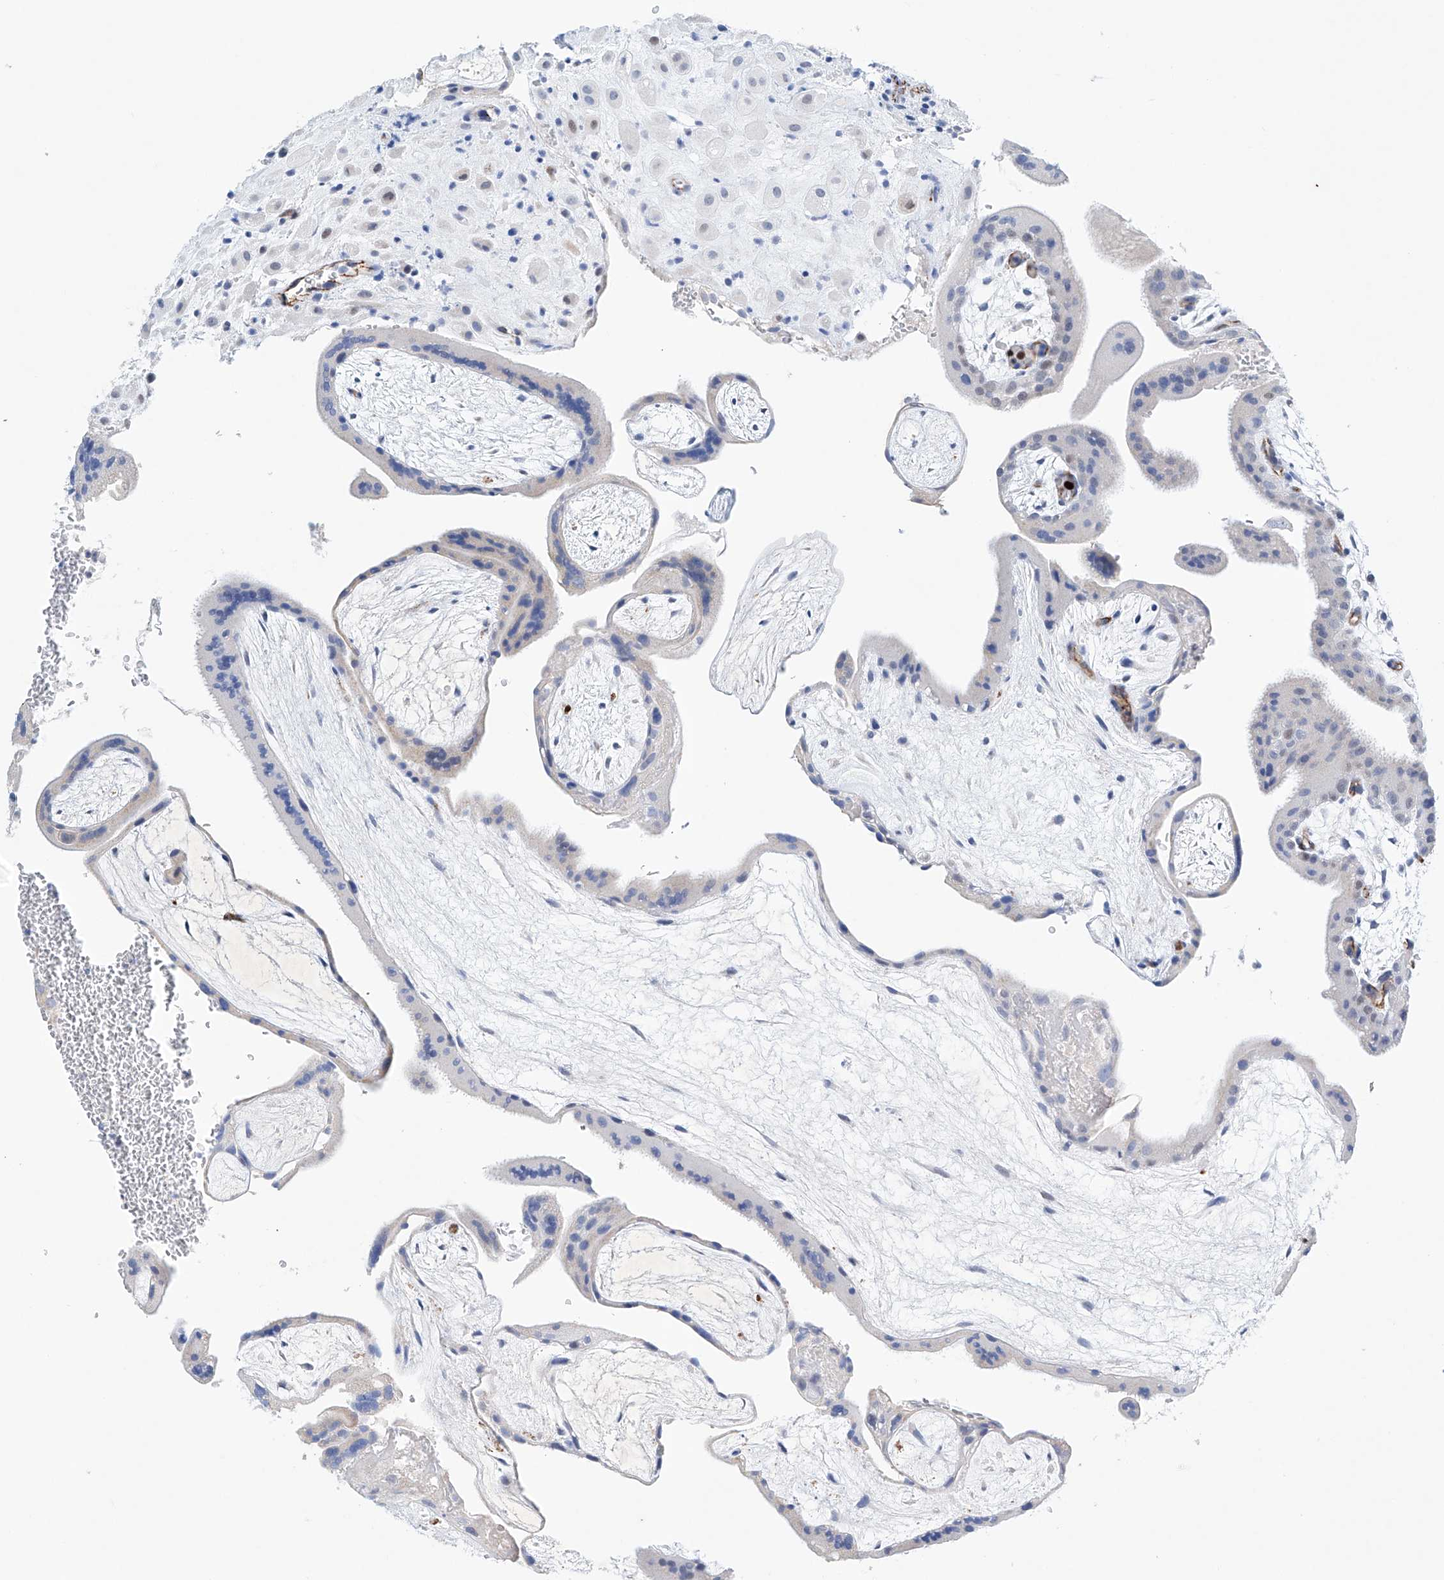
{"staining": {"intensity": "negative", "quantity": "none", "location": "none"}, "tissue": "placenta", "cell_type": "Decidual cells", "image_type": "normal", "snomed": [{"axis": "morphology", "description": "Normal tissue, NOS"}, {"axis": "topography", "description": "Placenta"}], "caption": "There is no significant staining in decidual cells of placenta. (DAB (3,3'-diaminobenzidine) immunohistochemistry (IHC) with hematoxylin counter stain).", "gene": "ETV7", "patient": {"sex": "female", "age": 35}}